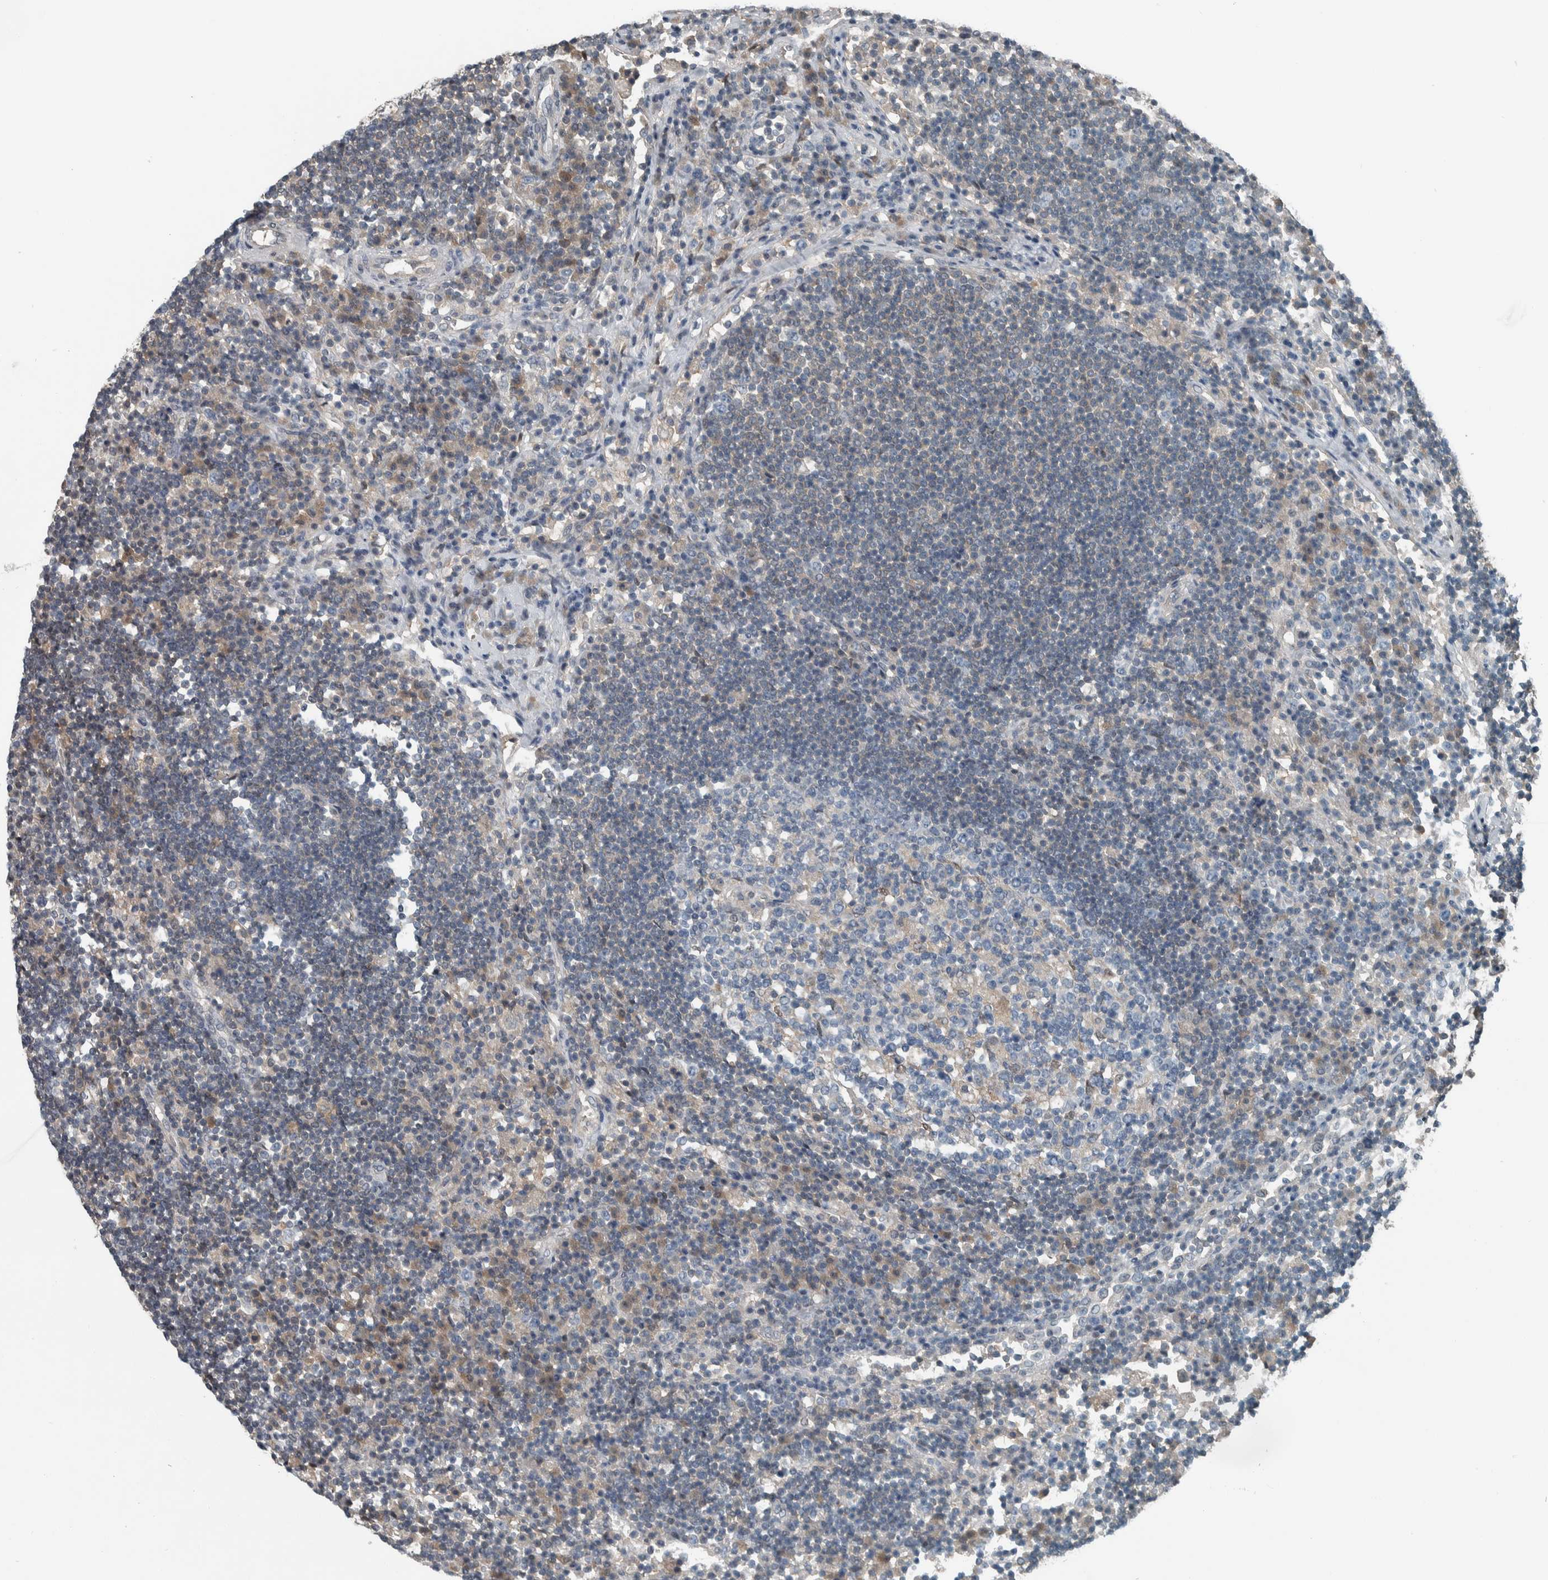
{"staining": {"intensity": "negative", "quantity": "none", "location": "none"}, "tissue": "lymph node", "cell_type": "Germinal center cells", "image_type": "normal", "snomed": [{"axis": "morphology", "description": "Normal tissue, NOS"}, {"axis": "topography", "description": "Lymph node"}], "caption": "An immunohistochemistry (IHC) micrograph of benign lymph node is shown. There is no staining in germinal center cells of lymph node.", "gene": "ALAD", "patient": {"sex": "female", "age": 53}}